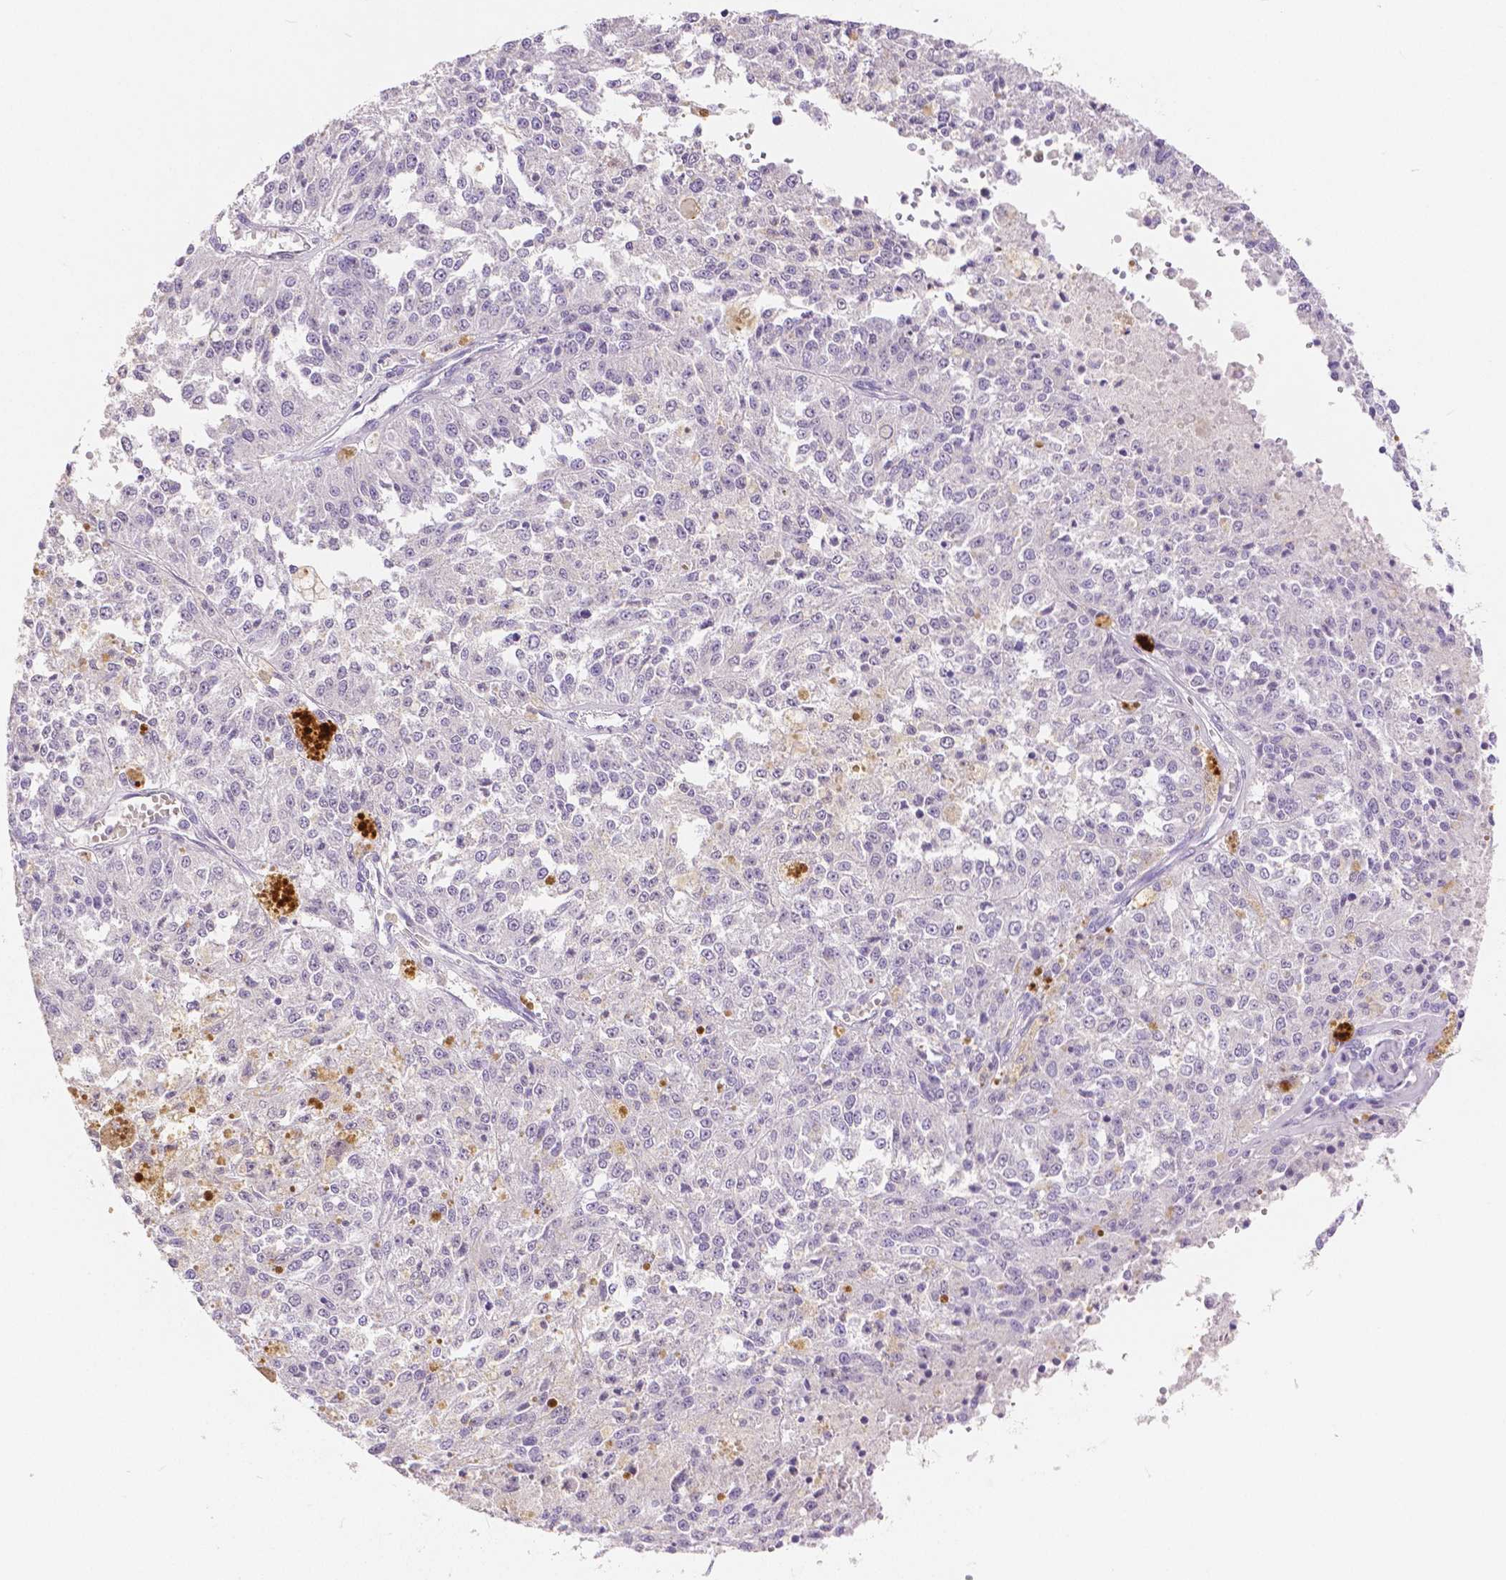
{"staining": {"intensity": "negative", "quantity": "none", "location": "none"}, "tissue": "melanoma", "cell_type": "Tumor cells", "image_type": "cancer", "snomed": [{"axis": "morphology", "description": "Malignant melanoma, Metastatic site"}, {"axis": "topography", "description": "Lymph node"}], "caption": "Immunohistochemistry photomicrograph of neoplastic tissue: human malignant melanoma (metastatic site) stained with DAB exhibits no significant protein staining in tumor cells.", "gene": "HNF1B", "patient": {"sex": "female", "age": 64}}